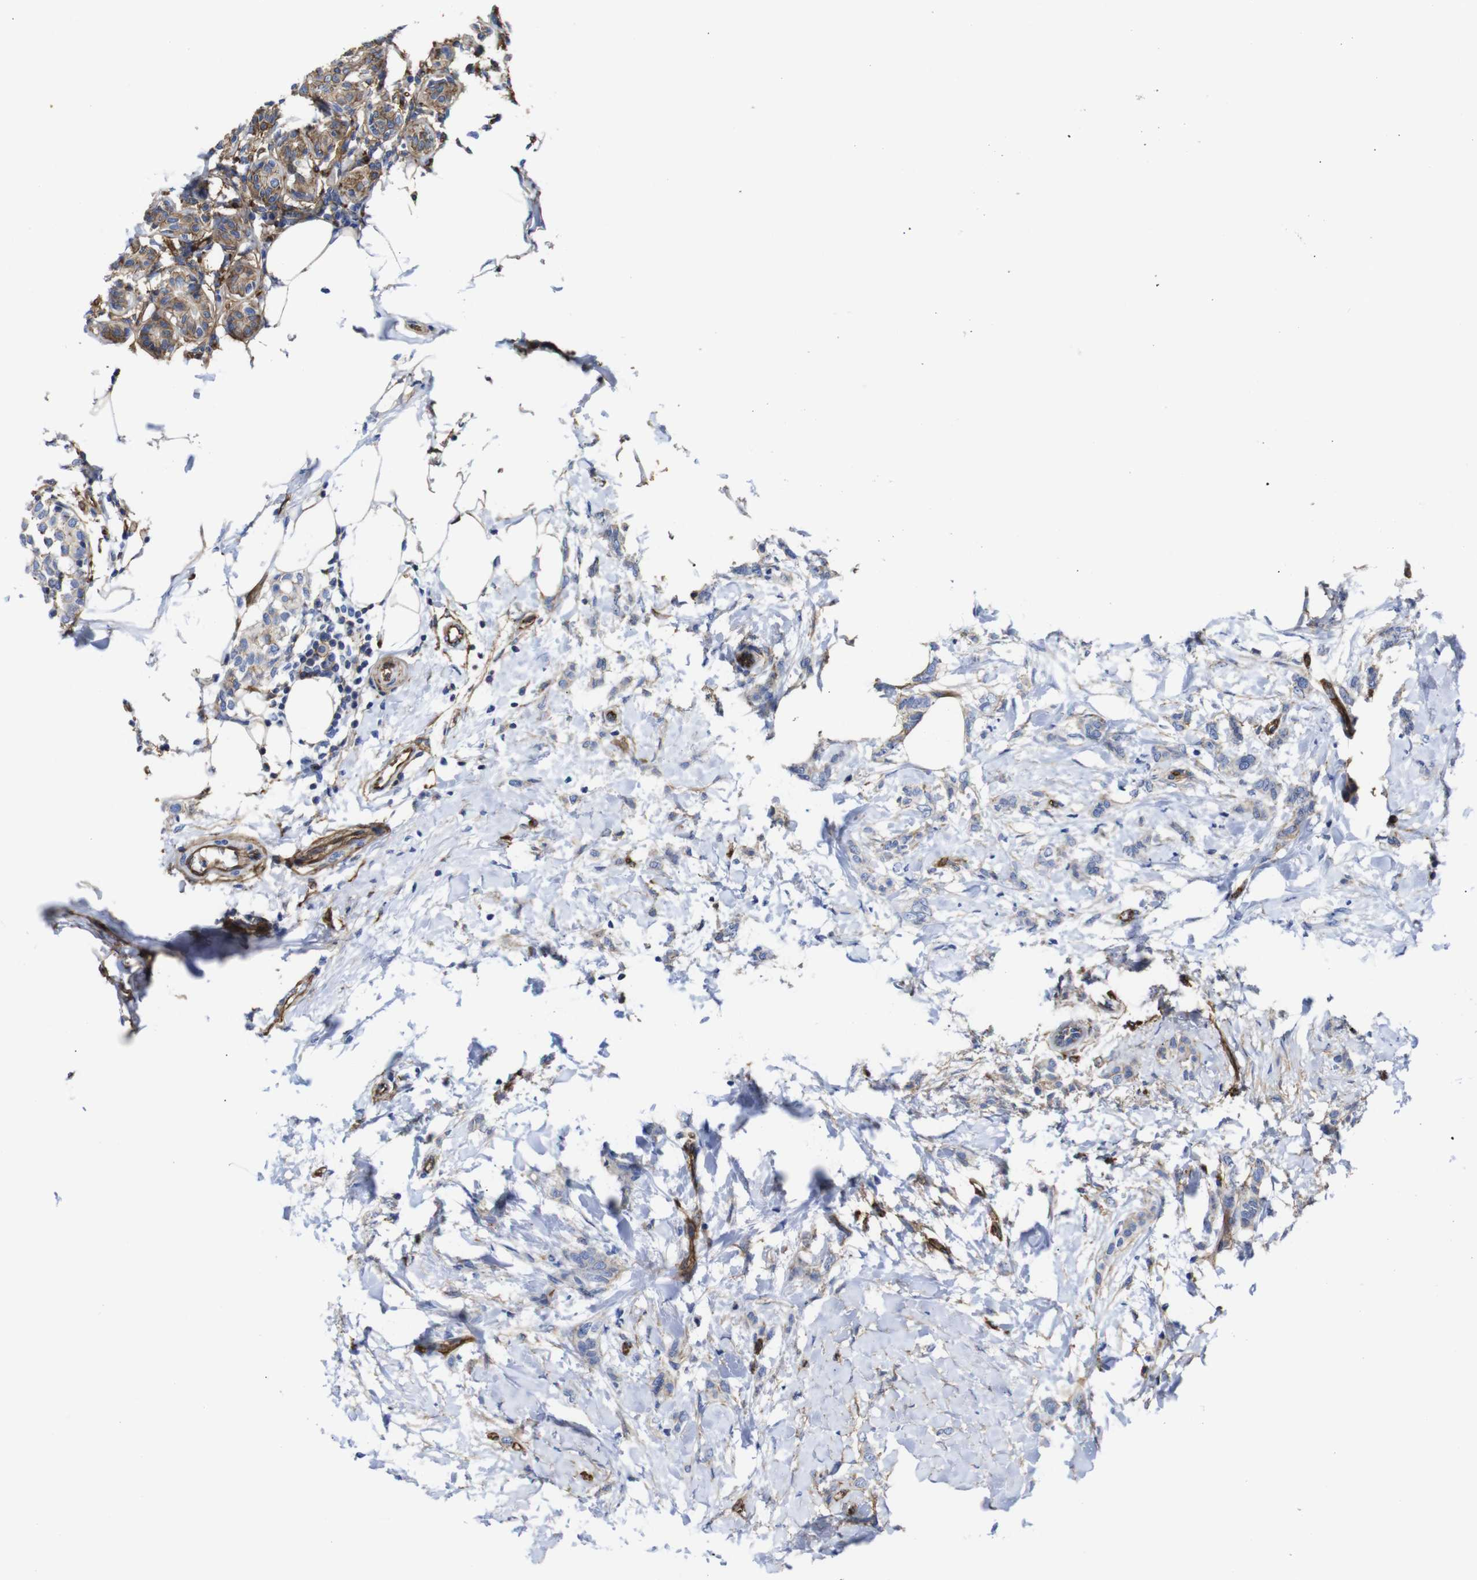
{"staining": {"intensity": "weak", "quantity": "25%-75%", "location": "cytoplasmic/membranous"}, "tissue": "breast cancer", "cell_type": "Tumor cells", "image_type": "cancer", "snomed": [{"axis": "morphology", "description": "Lobular carcinoma, in situ"}, {"axis": "morphology", "description": "Lobular carcinoma"}, {"axis": "topography", "description": "Breast"}], "caption": "A low amount of weak cytoplasmic/membranous positivity is seen in approximately 25%-75% of tumor cells in breast lobular carcinoma in situ tissue.", "gene": "SPTBN1", "patient": {"sex": "female", "age": 41}}